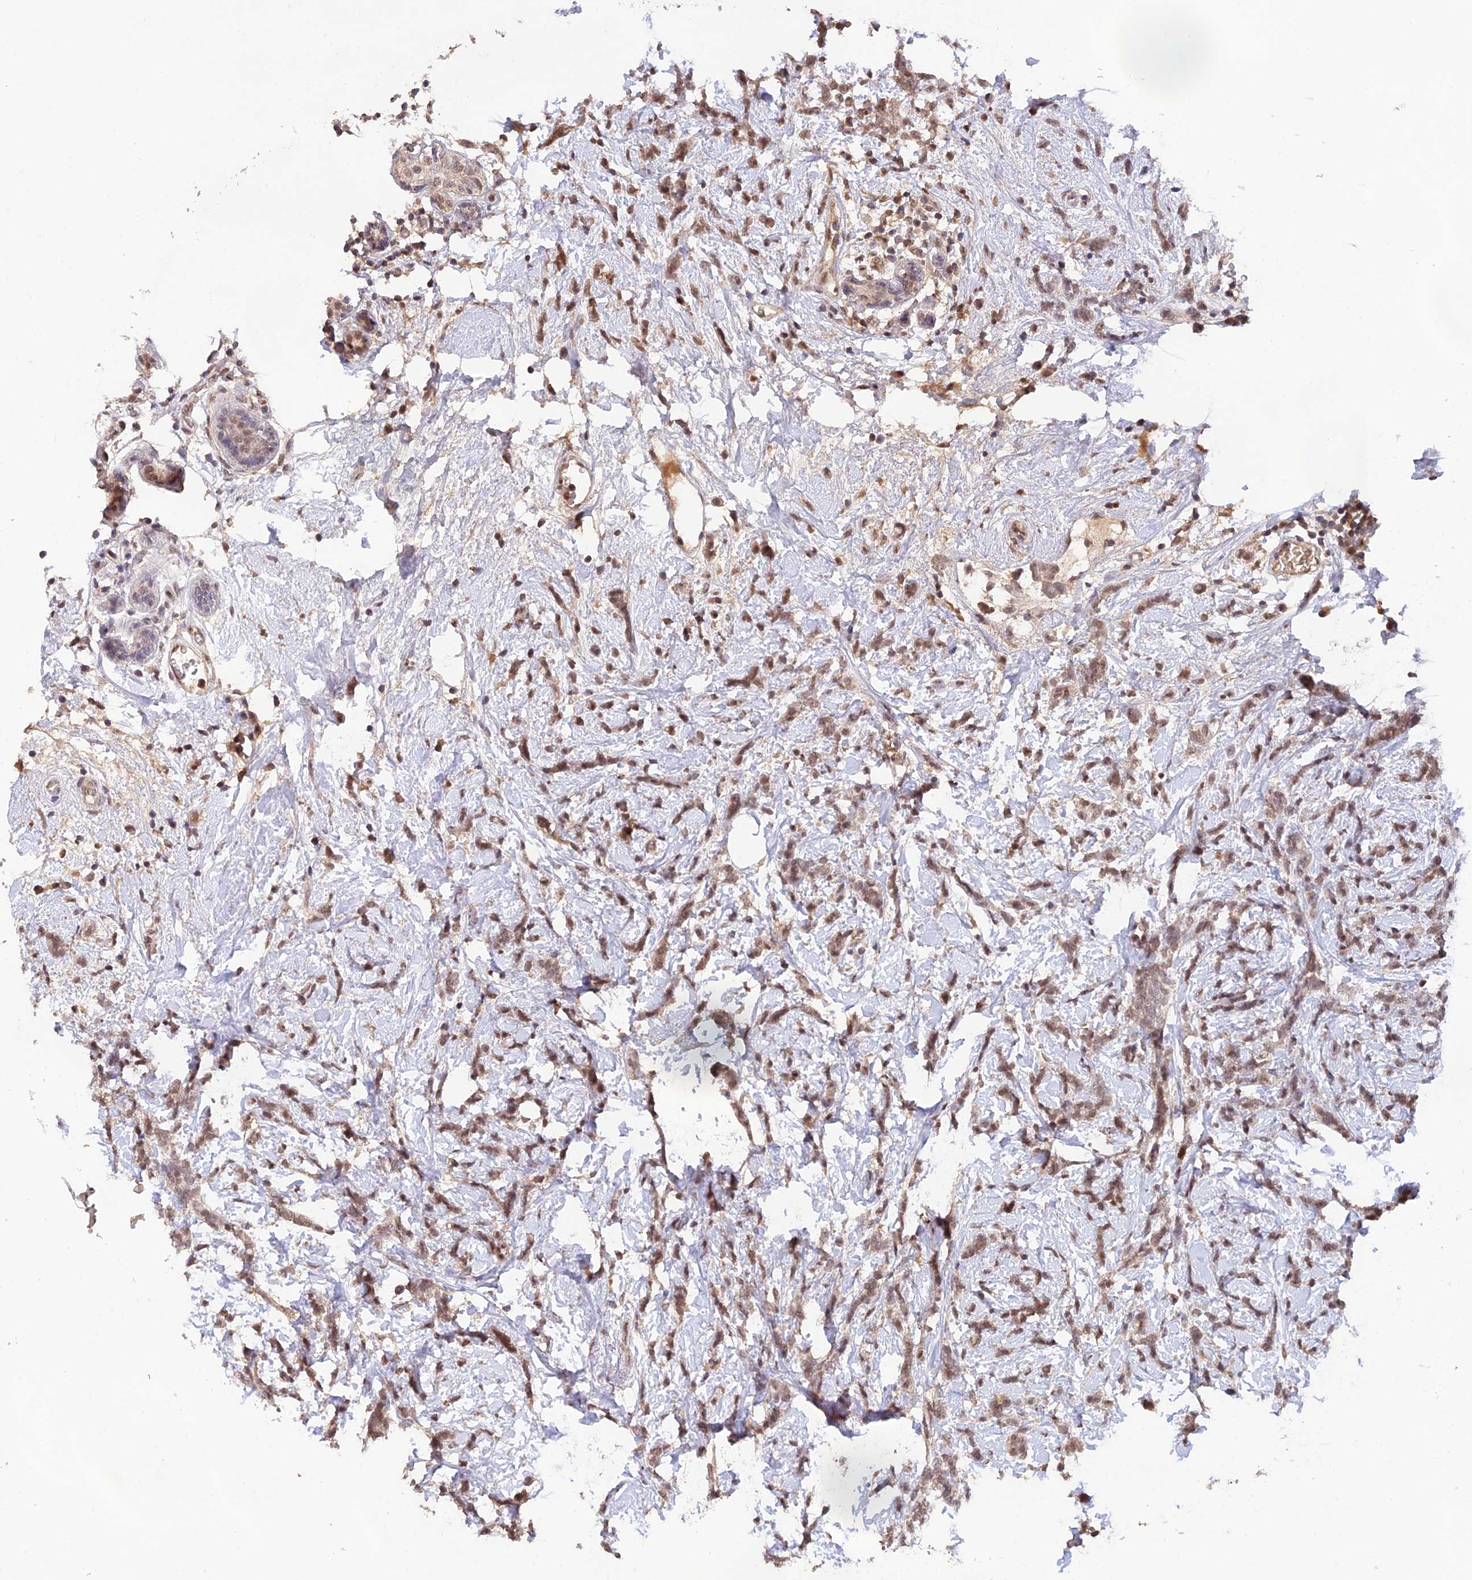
{"staining": {"intensity": "moderate", "quantity": ">75%", "location": "cytoplasmic/membranous,nuclear"}, "tissue": "breast cancer", "cell_type": "Tumor cells", "image_type": "cancer", "snomed": [{"axis": "morphology", "description": "Lobular carcinoma"}, {"axis": "topography", "description": "Breast"}], "caption": "Protein staining demonstrates moderate cytoplasmic/membranous and nuclear expression in approximately >75% of tumor cells in breast lobular carcinoma.", "gene": "ZNF436", "patient": {"sex": "female", "age": 58}}